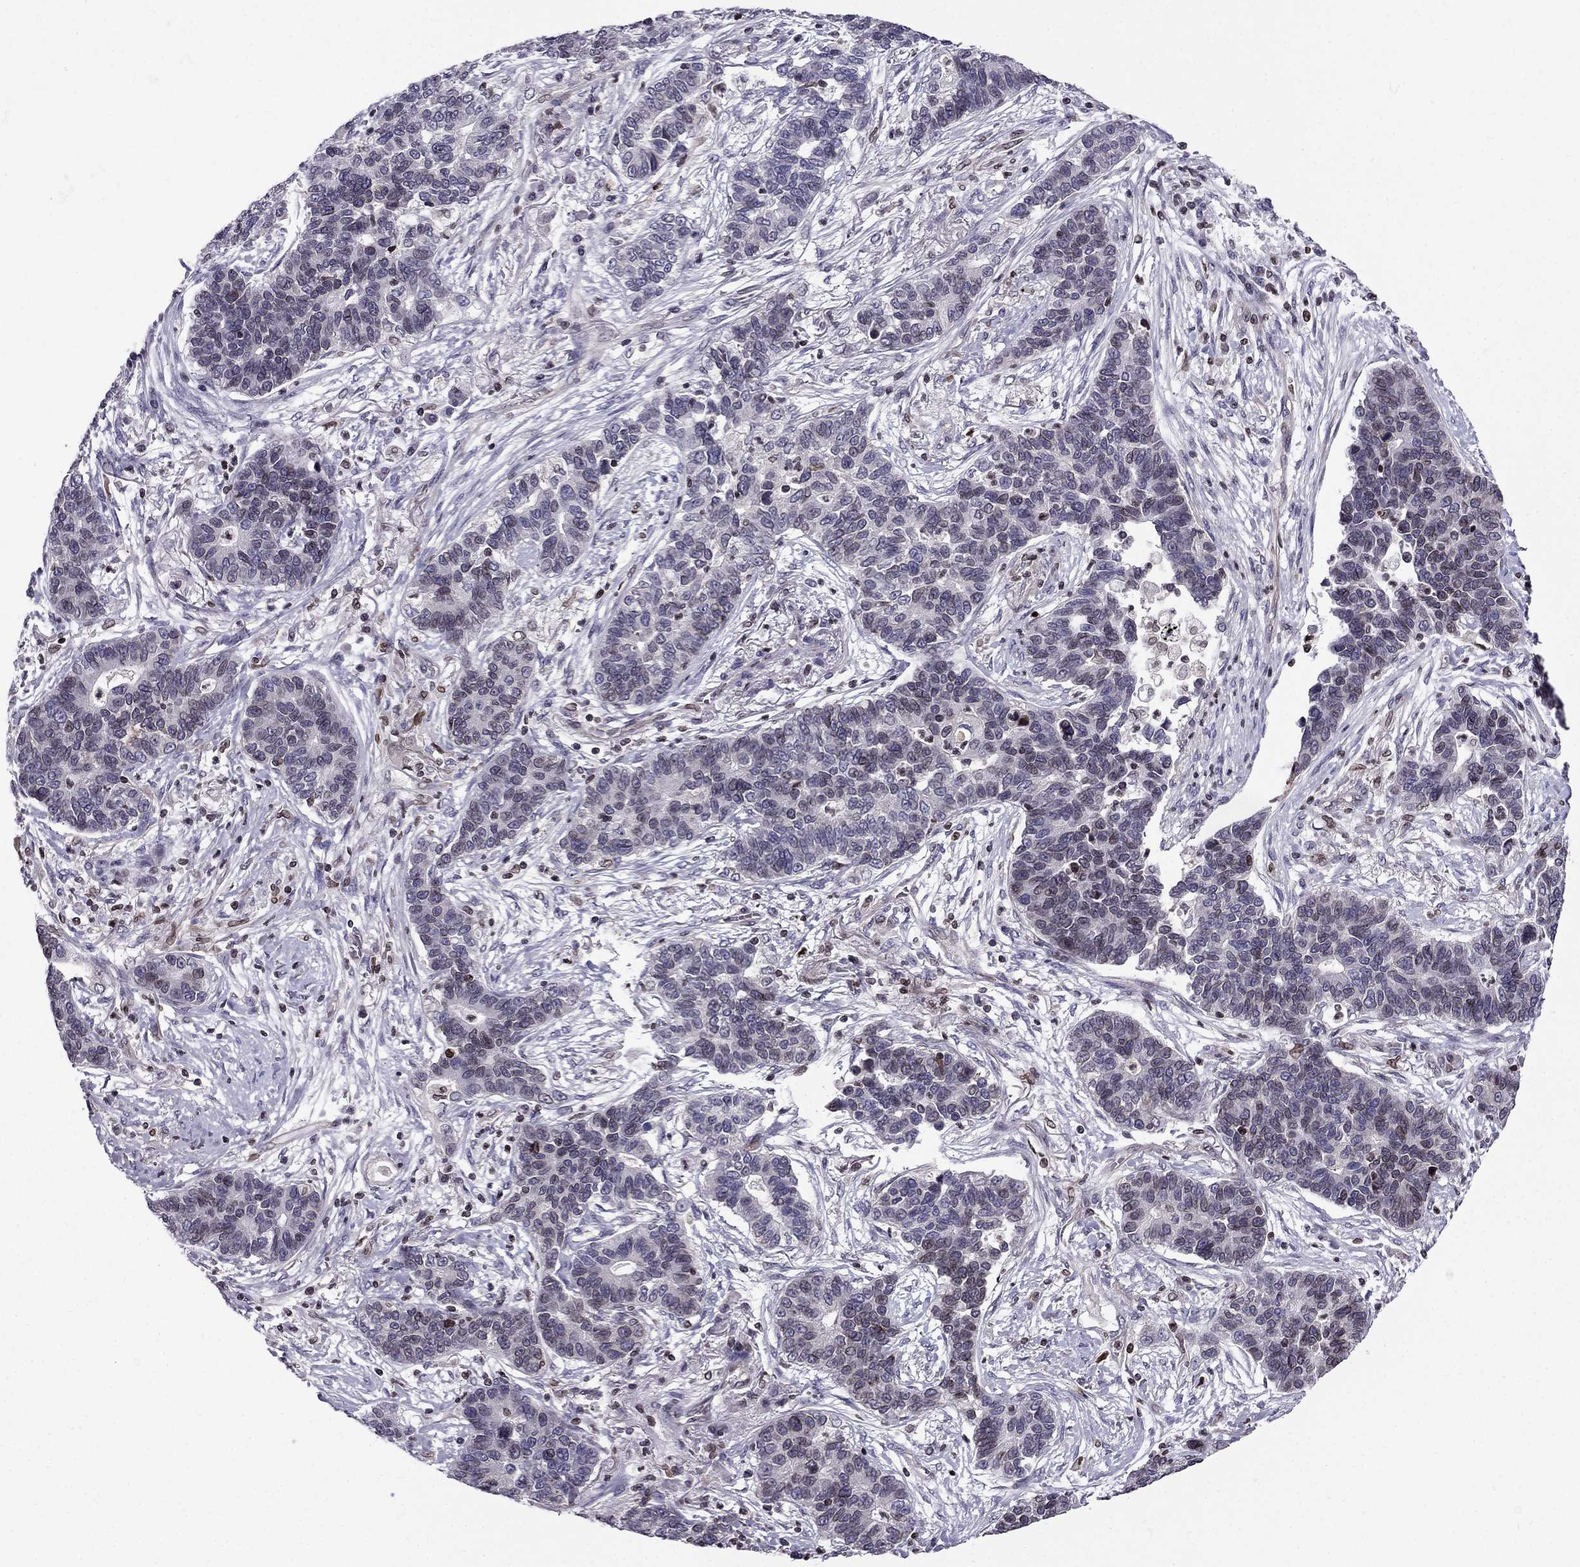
{"staining": {"intensity": "negative", "quantity": "none", "location": "none"}, "tissue": "lung cancer", "cell_type": "Tumor cells", "image_type": "cancer", "snomed": [{"axis": "morphology", "description": "Adenocarcinoma, NOS"}, {"axis": "topography", "description": "Lung"}], "caption": "IHC histopathology image of lung cancer stained for a protein (brown), which shows no expression in tumor cells.", "gene": "CDC42BPA", "patient": {"sex": "female", "age": 57}}